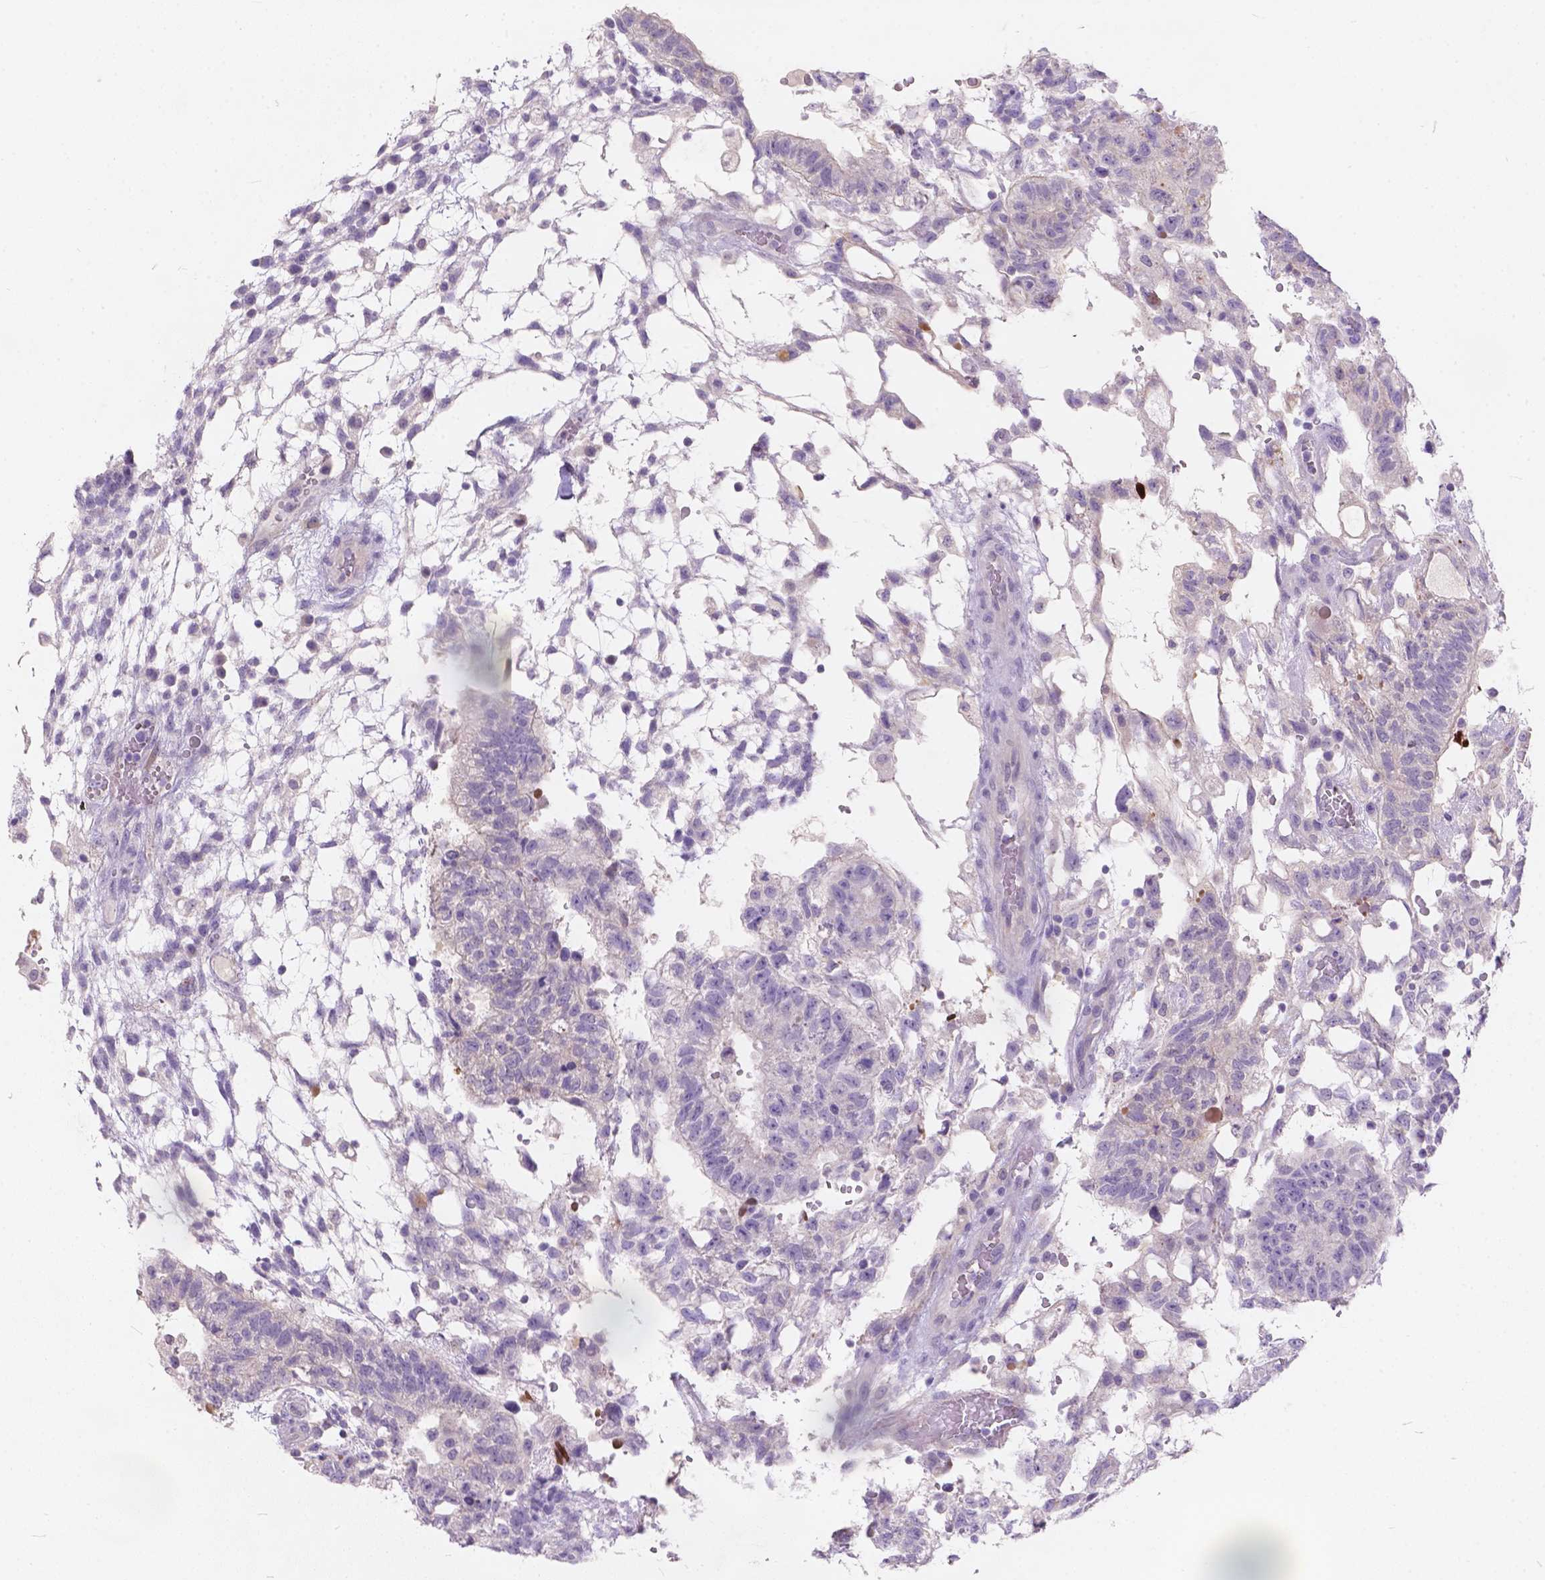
{"staining": {"intensity": "negative", "quantity": "none", "location": "none"}, "tissue": "testis cancer", "cell_type": "Tumor cells", "image_type": "cancer", "snomed": [{"axis": "morphology", "description": "Carcinoma, Embryonal, NOS"}, {"axis": "topography", "description": "Testis"}], "caption": "Immunohistochemistry micrograph of neoplastic tissue: testis cancer stained with DAB (3,3'-diaminobenzidine) demonstrates no significant protein expression in tumor cells. The staining is performed using DAB (3,3'-diaminobenzidine) brown chromogen with nuclei counter-stained in using hematoxylin.", "gene": "PEX11G", "patient": {"sex": "male", "age": 32}}